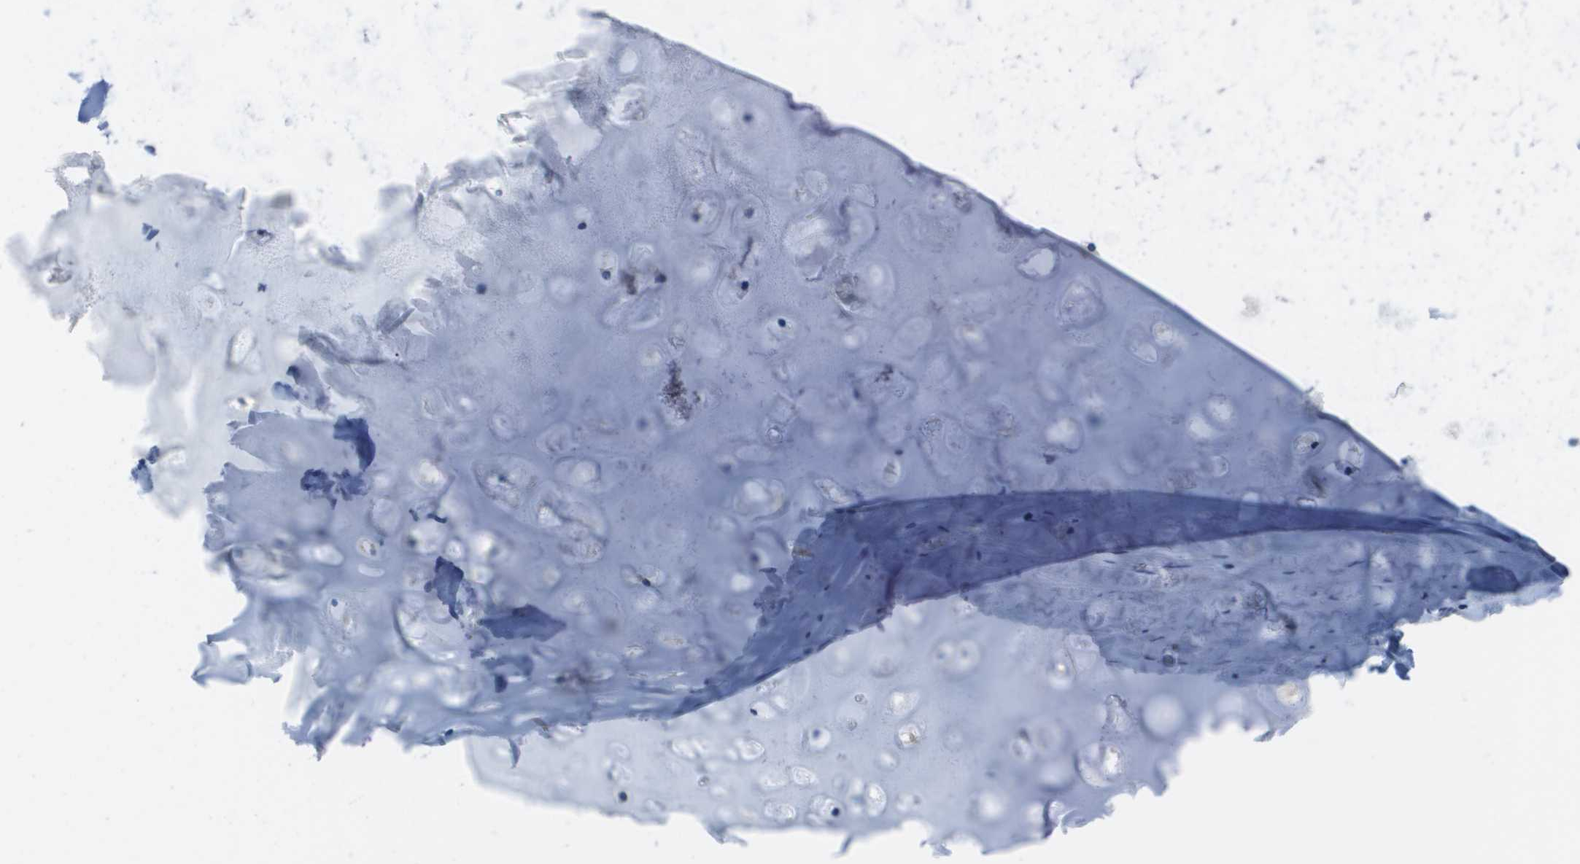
{"staining": {"intensity": "moderate", "quantity": ">75%", "location": "cytoplasmic/membranous,nuclear"}, "tissue": "adipose tissue", "cell_type": "Adipocytes", "image_type": "normal", "snomed": [{"axis": "morphology", "description": "Normal tissue, NOS"}, {"axis": "topography", "description": "Cartilage tissue"}, {"axis": "topography", "description": "Bronchus"}], "caption": "Adipose tissue was stained to show a protein in brown. There is medium levels of moderate cytoplasmic/membranous,nuclear staining in about >75% of adipocytes. Using DAB (brown) and hematoxylin (blue) stains, captured at high magnification using brightfield microscopy.", "gene": "FABP5", "patient": {"sex": "female", "age": 73}}